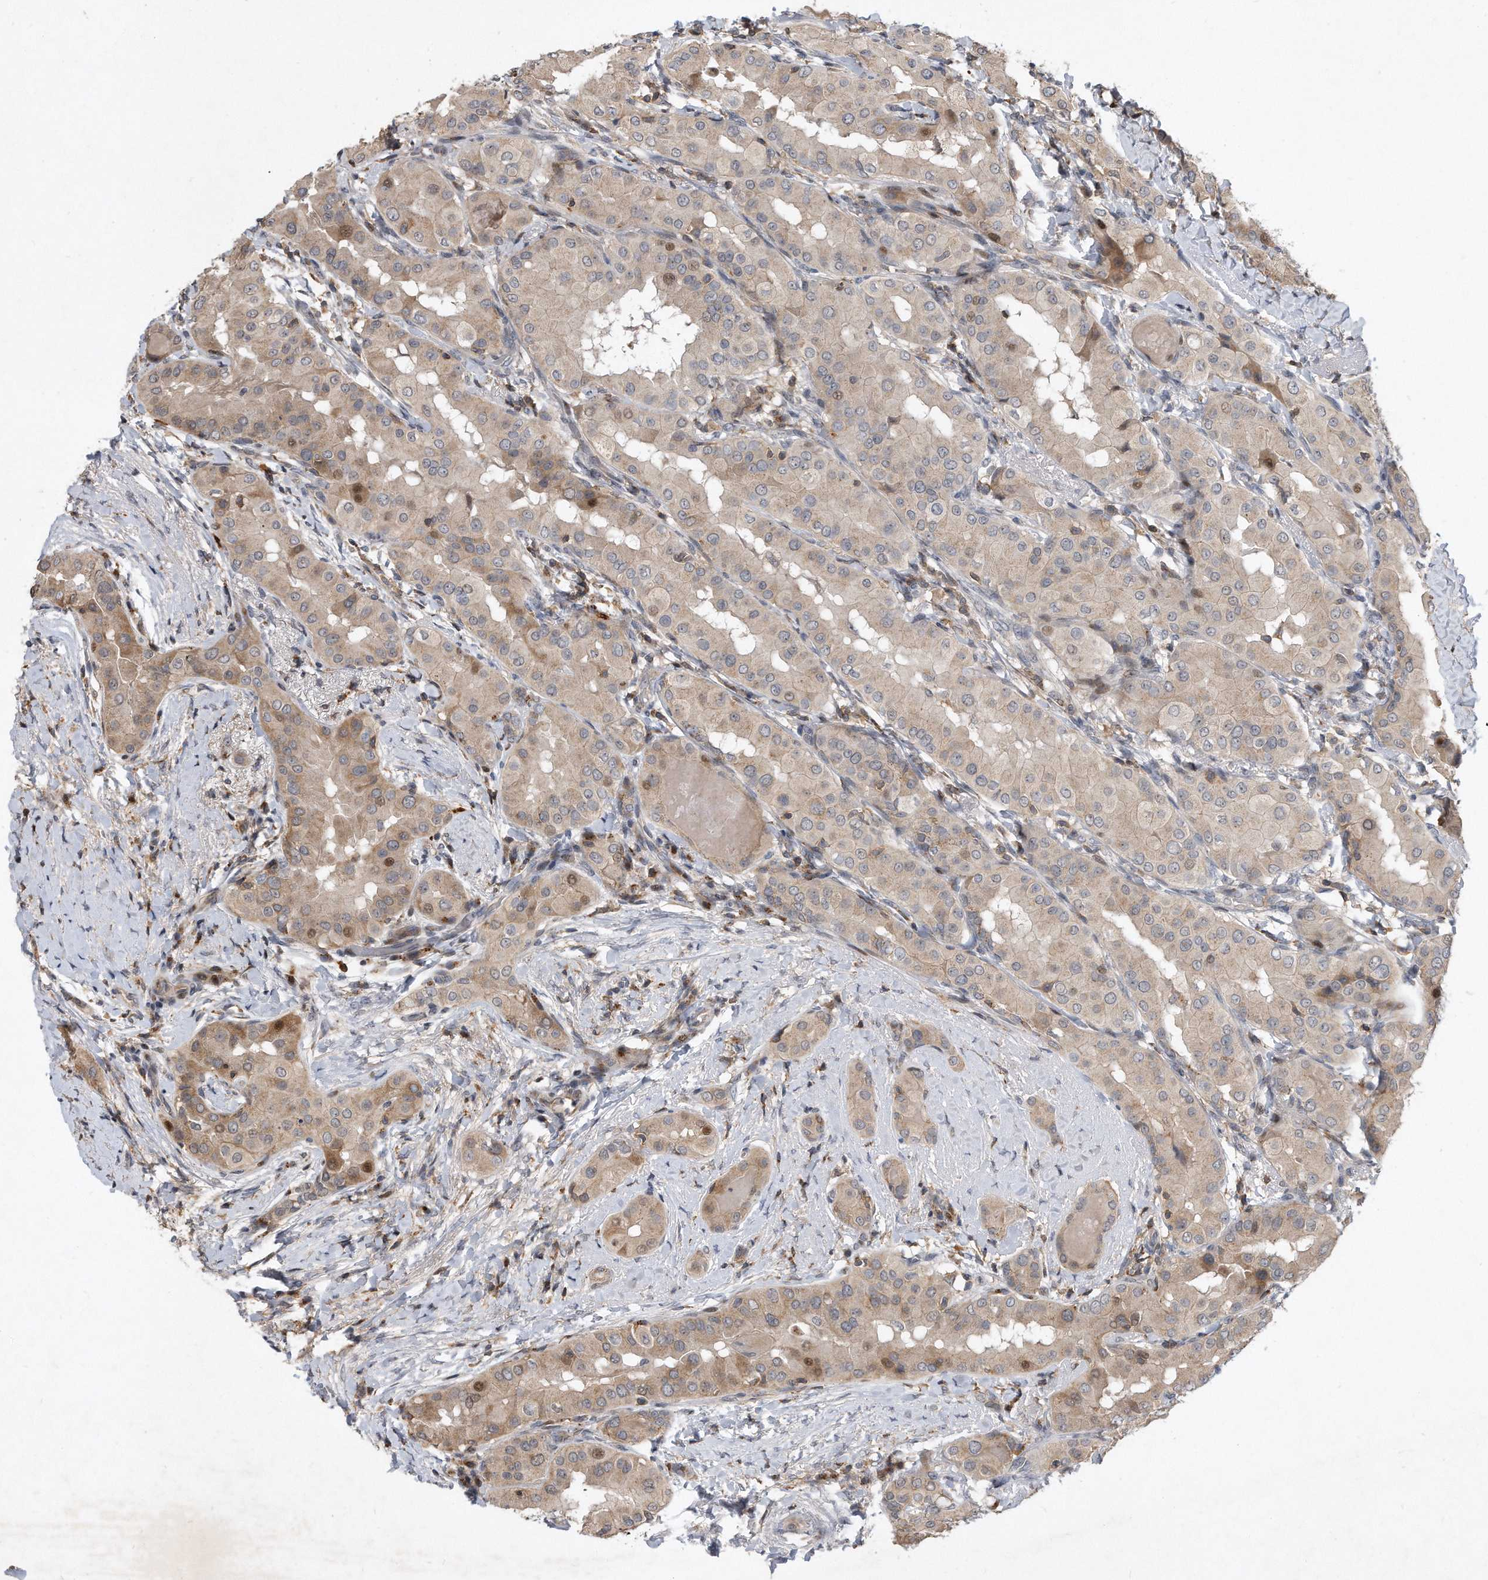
{"staining": {"intensity": "weak", "quantity": "25%-75%", "location": "cytoplasmic/membranous,nuclear"}, "tissue": "thyroid cancer", "cell_type": "Tumor cells", "image_type": "cancer", "snomed": [{"axis": "morphology", "description": "Papillary adenocarcinoma, NOS"}, {"axis": "topography", "description": "Thyroid gland"}], "caption": "Immunohistochemical staining of human thyroid cancer (papillary adenocarcinoma) demonstrates weak cytoplasmic/membranous and nuclear protein staining in approximately 25%-75% of tumor cells. (Stains: DAB (3,3'-diaminobenzidine) in brown, nuclei in blue, Microscopy: brightfield microscopy at high magnification).", "gene": "PGBD2", "patient": {"sex": "male", "age": 33}}